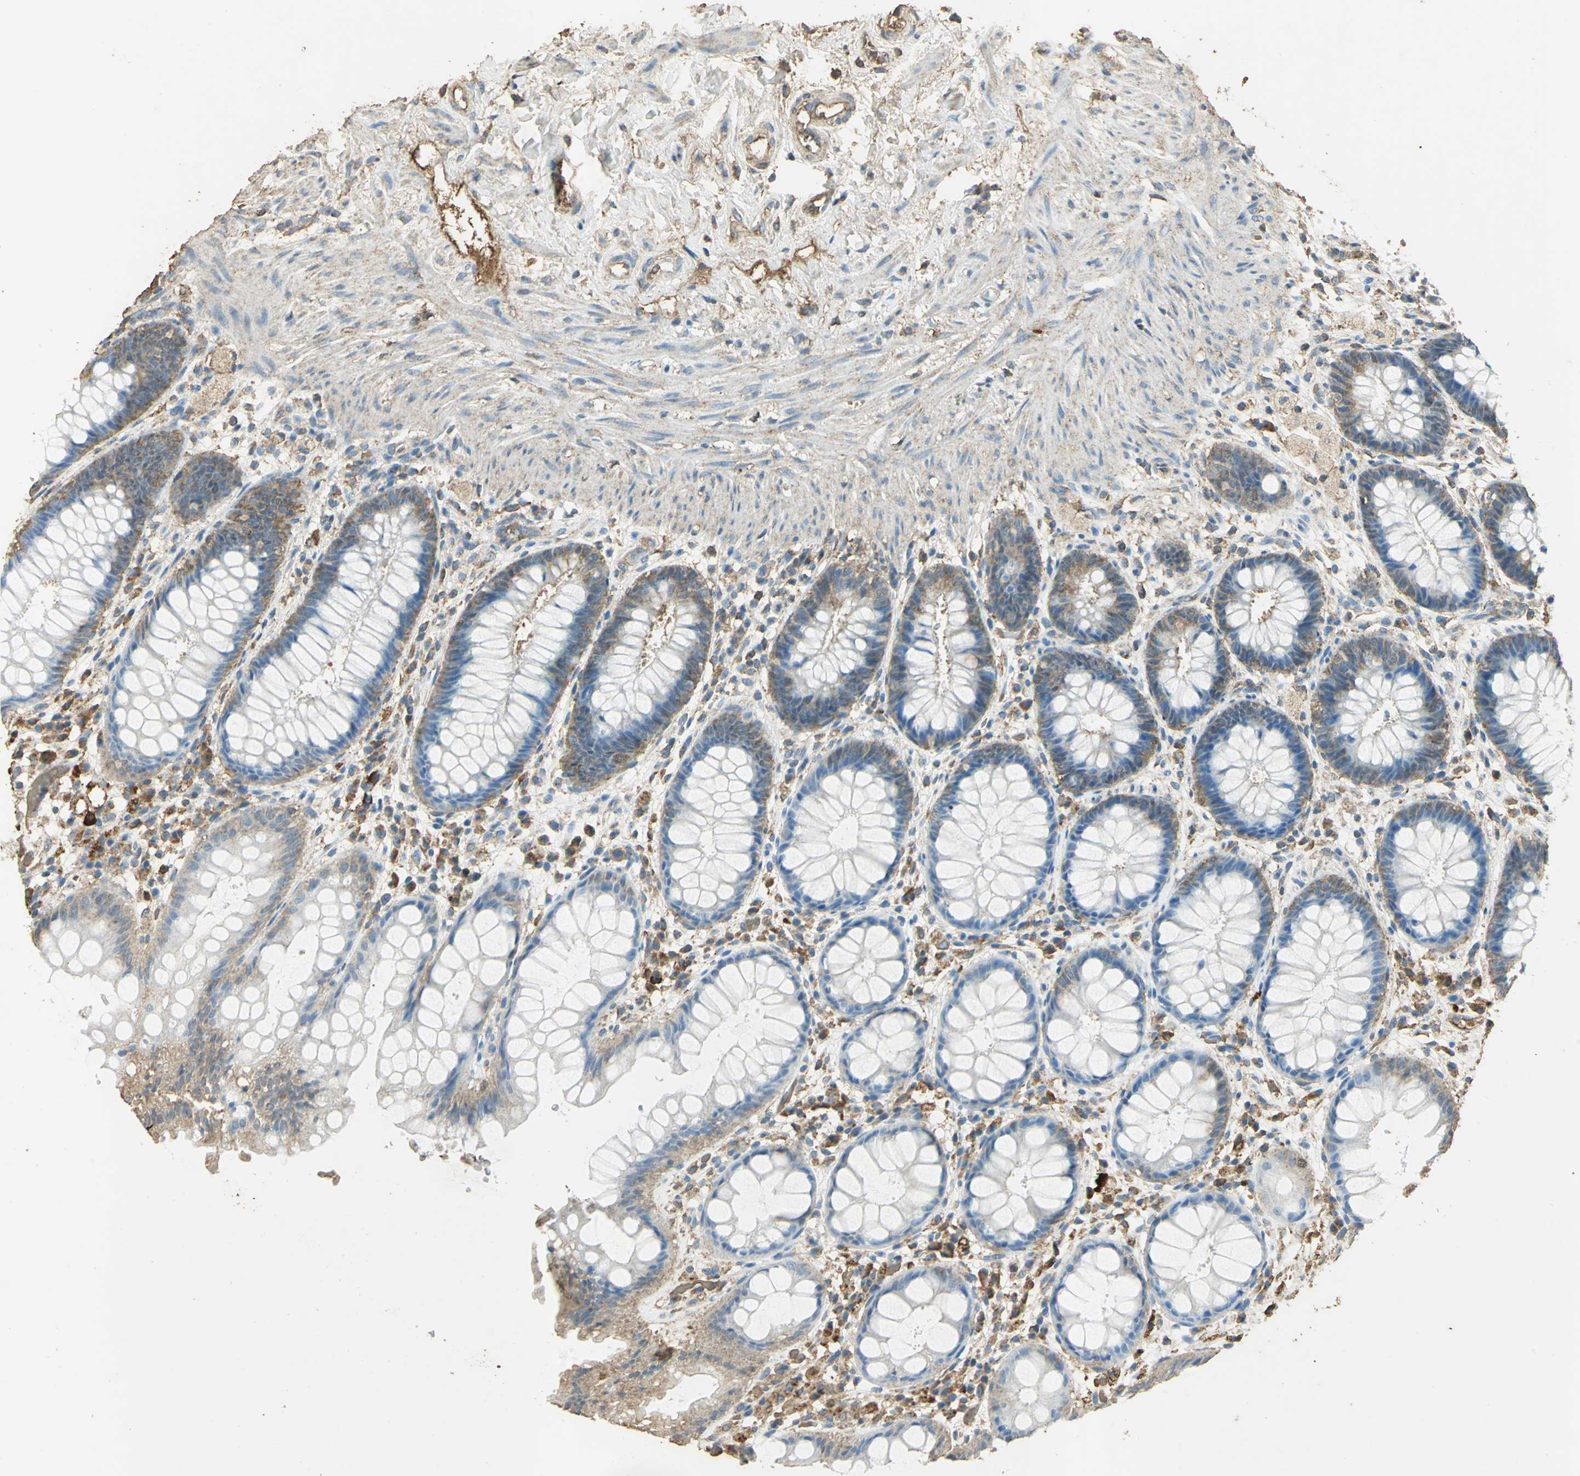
{"staining": {"intensity": "weak", "quantity": ">75%", "location": "cytoplasmic/membranous"}, "tissue": "rectum", "cell_type": "Glandular cells", "image_type": "normal", "snomed": [{"axis": "morphology", "description": "Normal tissue, NOS"}, {"axis": "topography", "description": "Rectum"}], "caption": "The immunohistochemical stain shows weak cytoplasmic/membranous expression in glandular cells of normal rectum. (brown staining indicates protein expression, while blue staining denotes nuclei).", "gene": "TRAPPC2", "patient": {"sex": "female", "age": 46}}